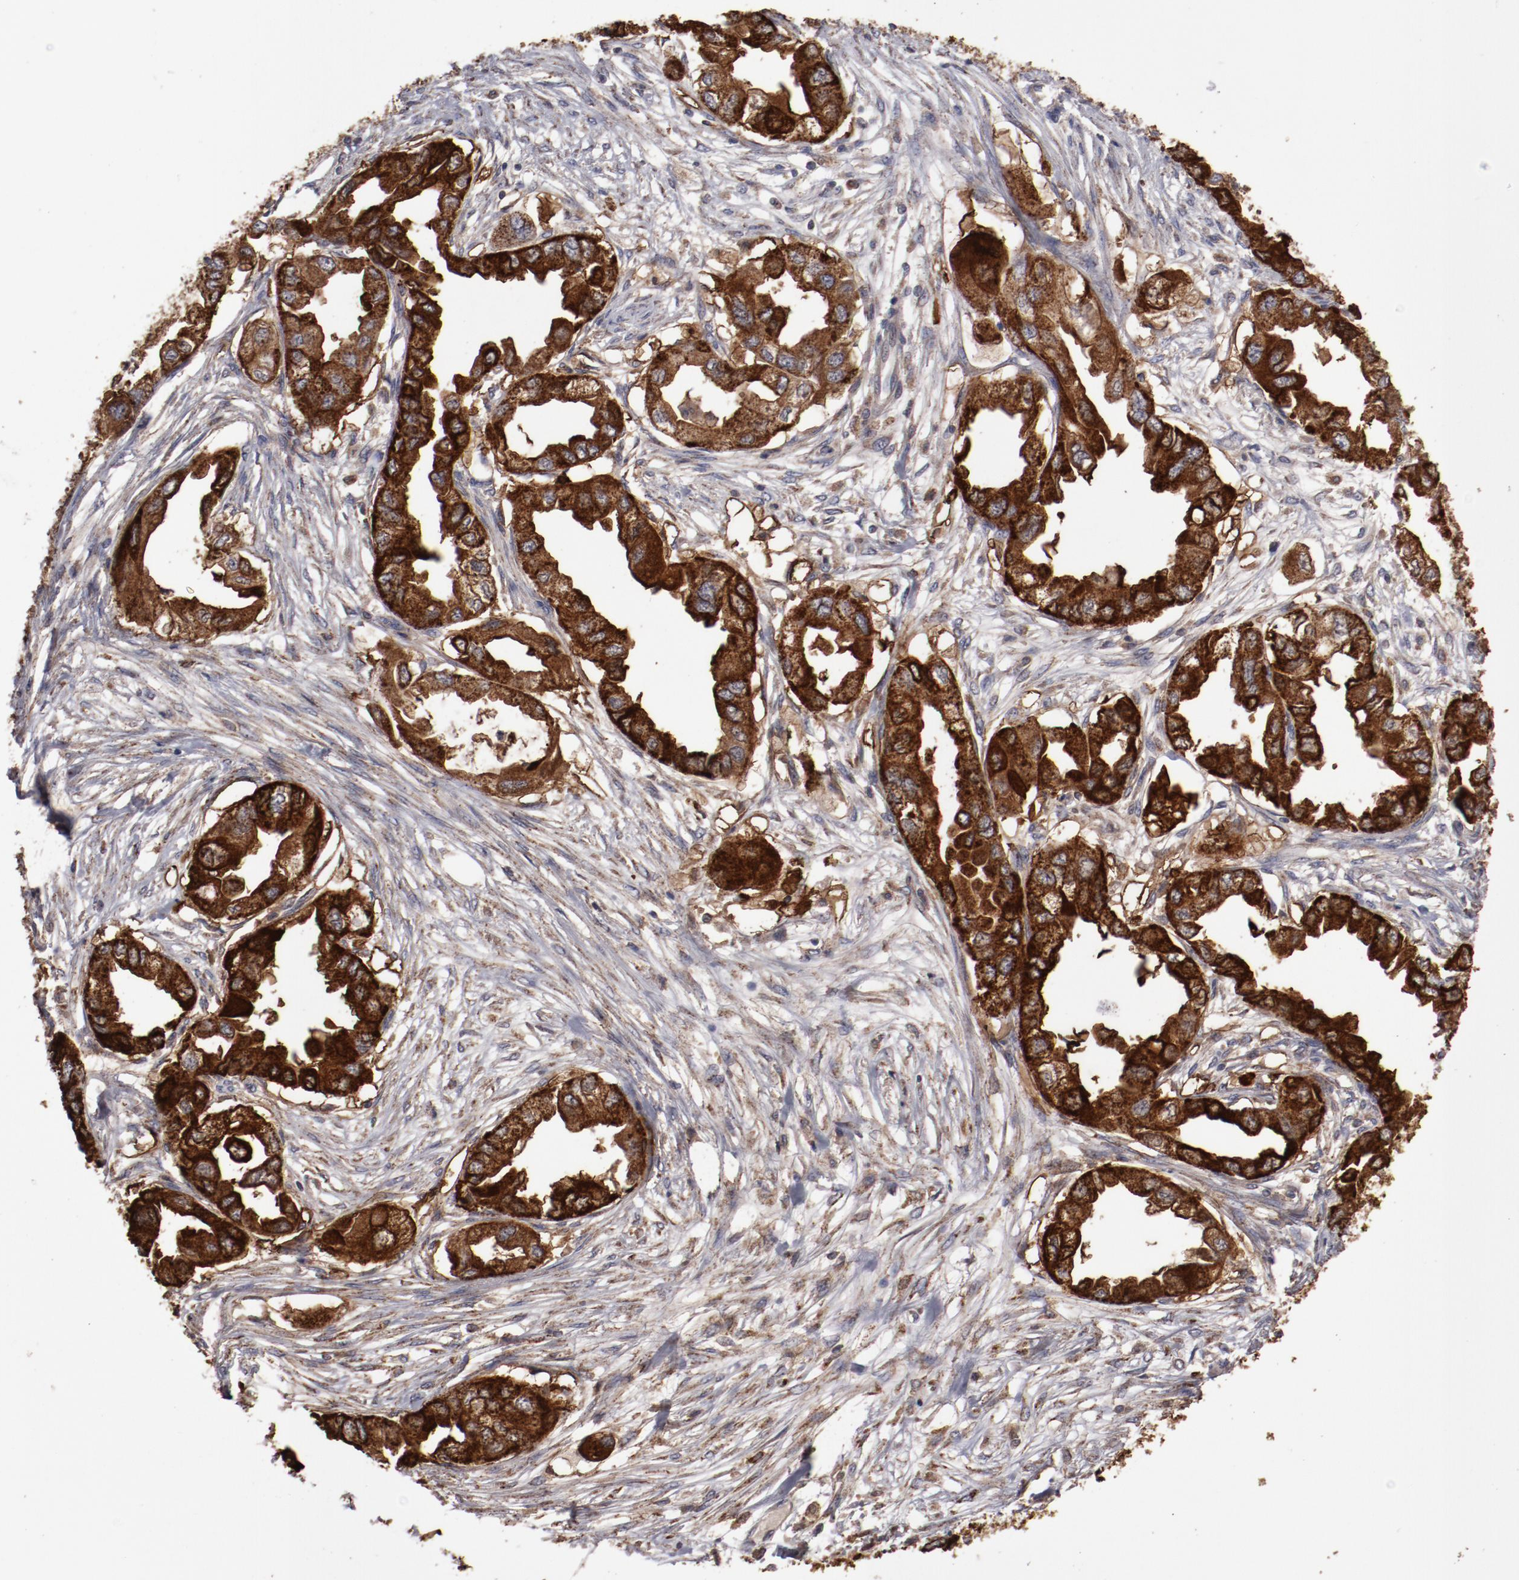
{"staining": {"intensity": "strong", "quantity": ">75%", "location": "cytoplasmic/membranous"}, "tissue": "endometrial cancer", "cell_type": "Tumor cells", "image_type": "cancer", "snomed": [{"axis": "morphology", "description": "Adenocarcinoma, NOS"}, {"axis": "topography", "description": "Endometrium"}], "caption": "Endometrial adenocarcinoma stained with a protein marker displays strong staining in tumor cells.", "gene": "LRRC75B", "patient": {"sex": "female", "age": 67}}